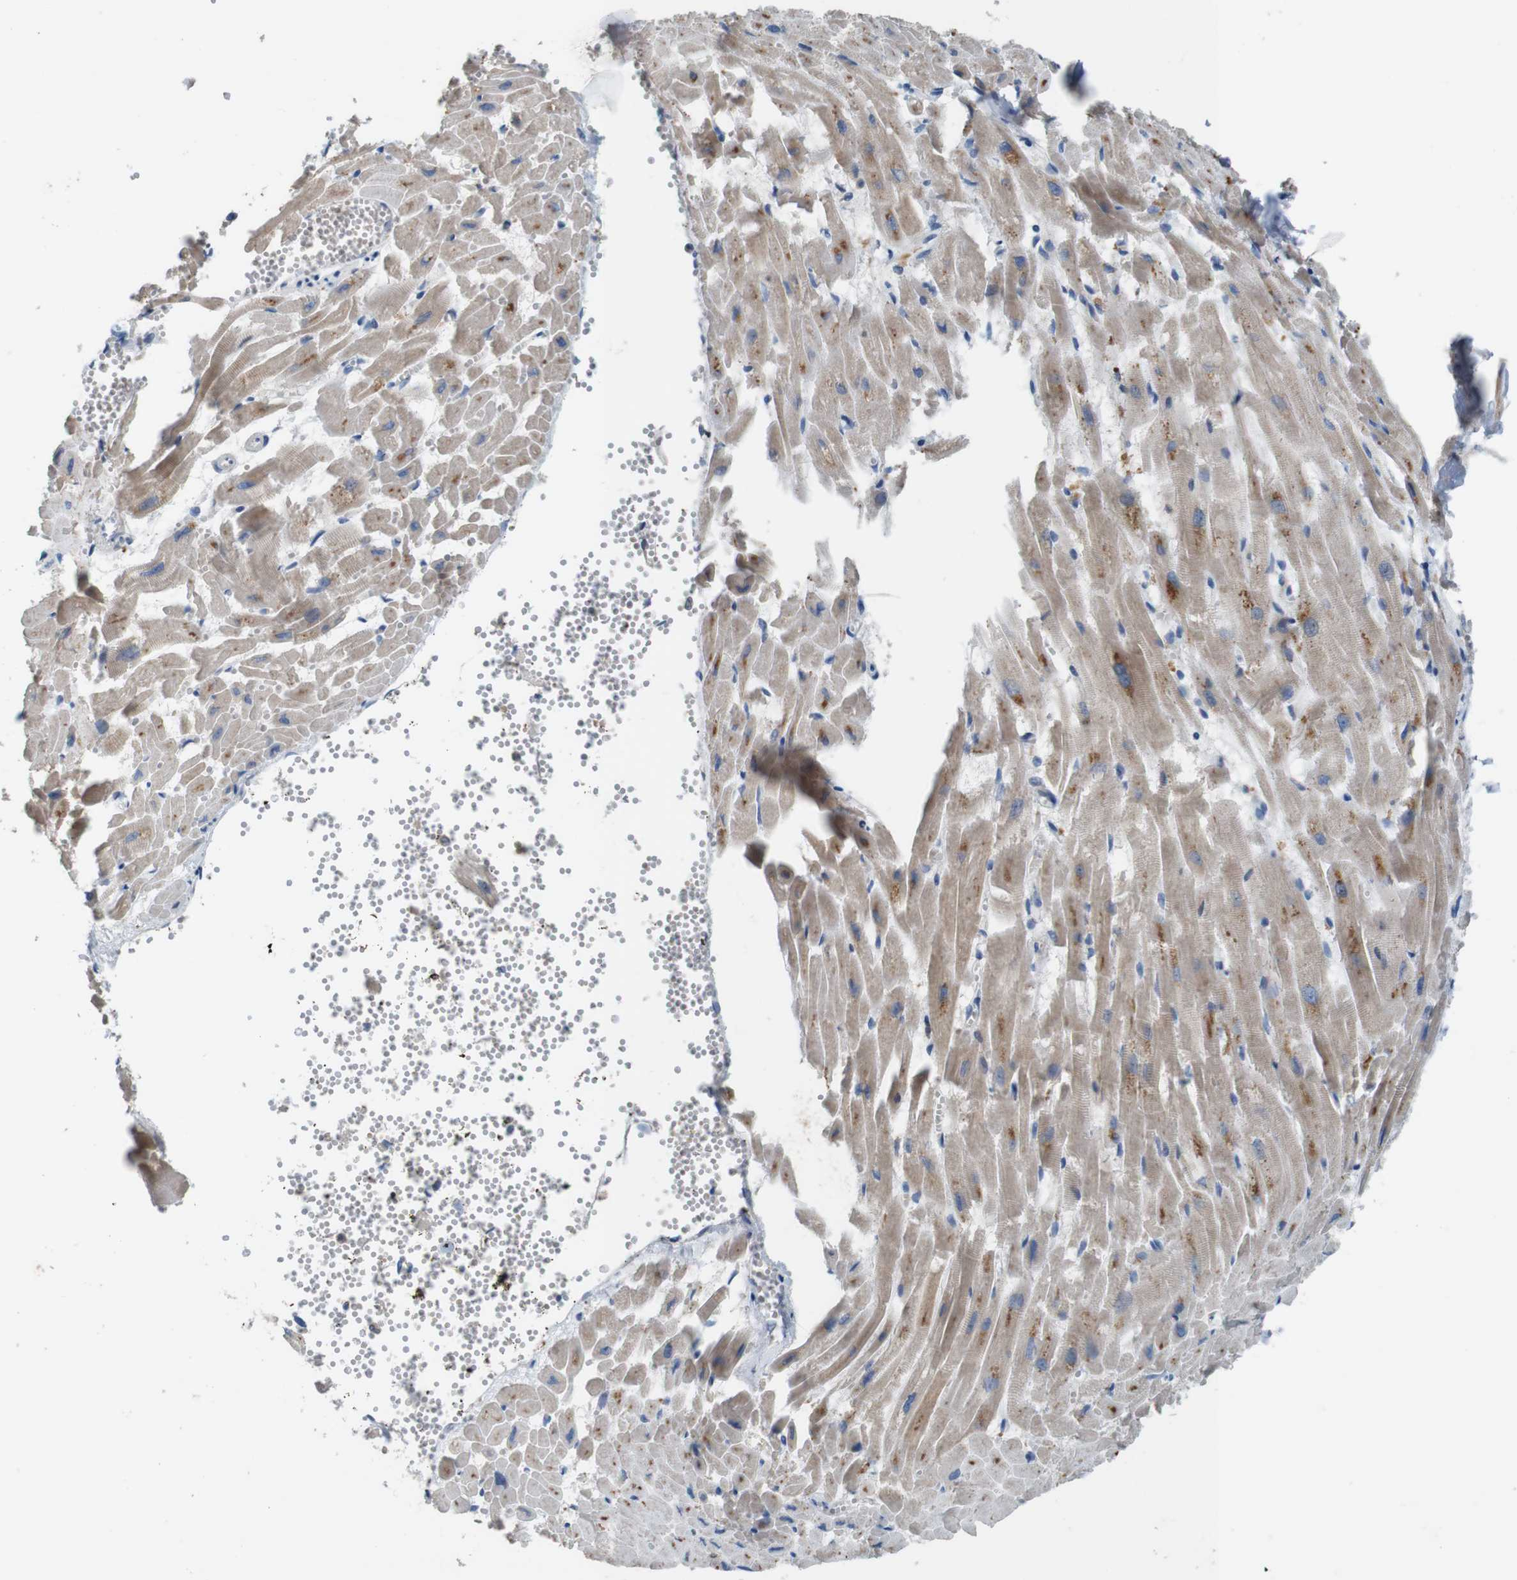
{"staining": {"intensity": "moderate", "quantity": "25%-75%", "location": "cytoplasmic/membranous"}, "tissue": "heart muscle", "cell_type": "Cardiomyocytes", "image_type": "normal", "snomed": [{"axis": "morphology", "description": "Normal tissue, NOS"}, {"axis": "topography", "description": "Heart"}], "caption": "Immunohistochemistry (IHC) image of normal heart muscle: heart muscle stained using immunohistochemistry reveals medium levels of moderate protein expression localized specifically in the cytoplasmic/membranous of cardiomyocytes, appearing as a cytoplasmic/membranous brown color.", "gene": "MOGAT3", "patient": {"sex": "female", "age": 19}}